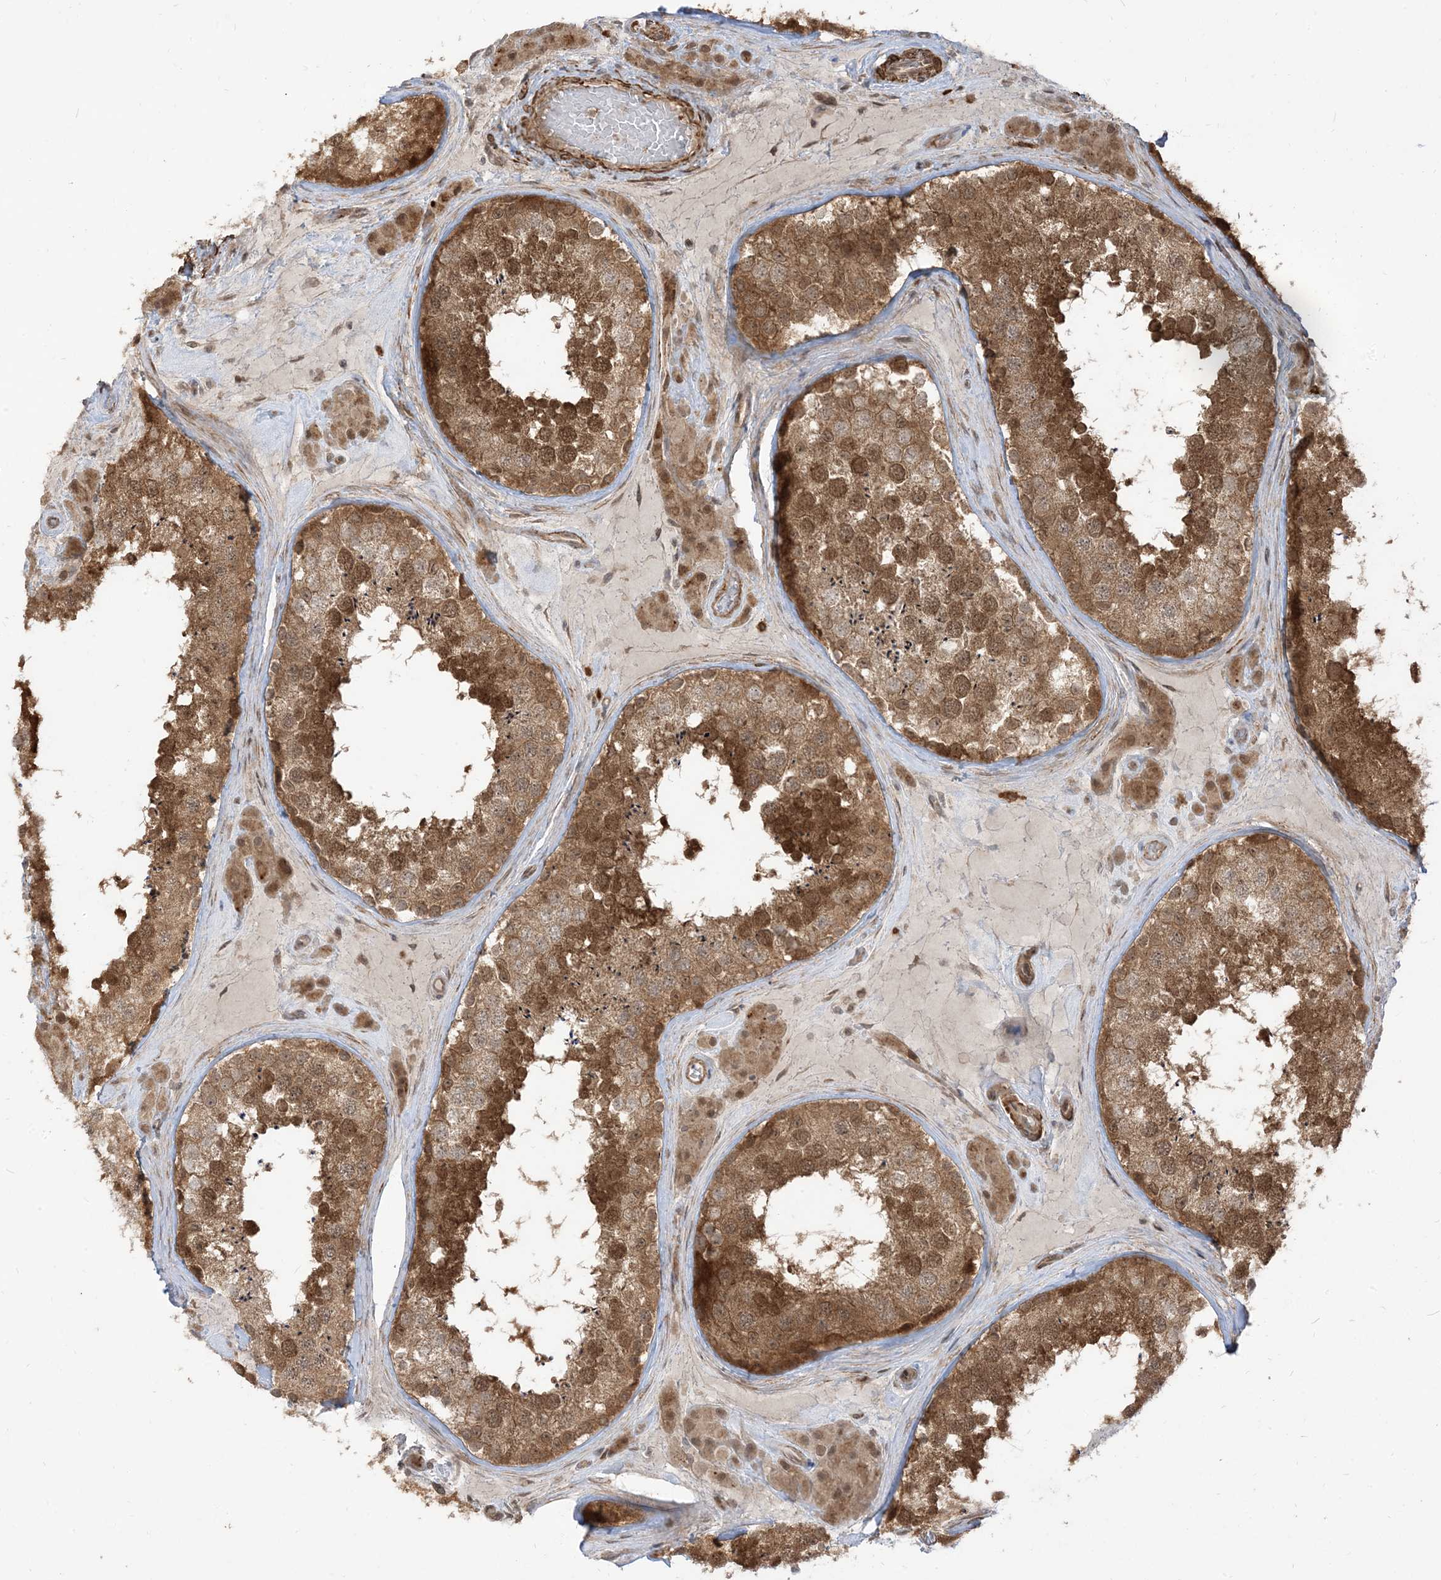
{"staining": {"intensity": "strong", "quantity": ">75%", "location": "cytoplasmic/membranous"}, "tissue": "testis", "cell_type": "Cells in seminiferous ducts", "image_type": "normal", "snomed": [{"axis": "morphology", "description": "Normal tissue, NOS"}, {"axis": "topography", "description": "Testis"}], "caption": "Immunohistochemistry (IHC) (DAB) staining of benign human testis demonstrates strong cytoplasmic/membranous protein staining in about >75% of cells in seminiferous ducts. (DAB (3,3'-diaminobenzidine) IHC, brown staining for protein, blue staining for nuclei).", "gene": "TBCC", "patient": {"sex": "male", "age": 46}}